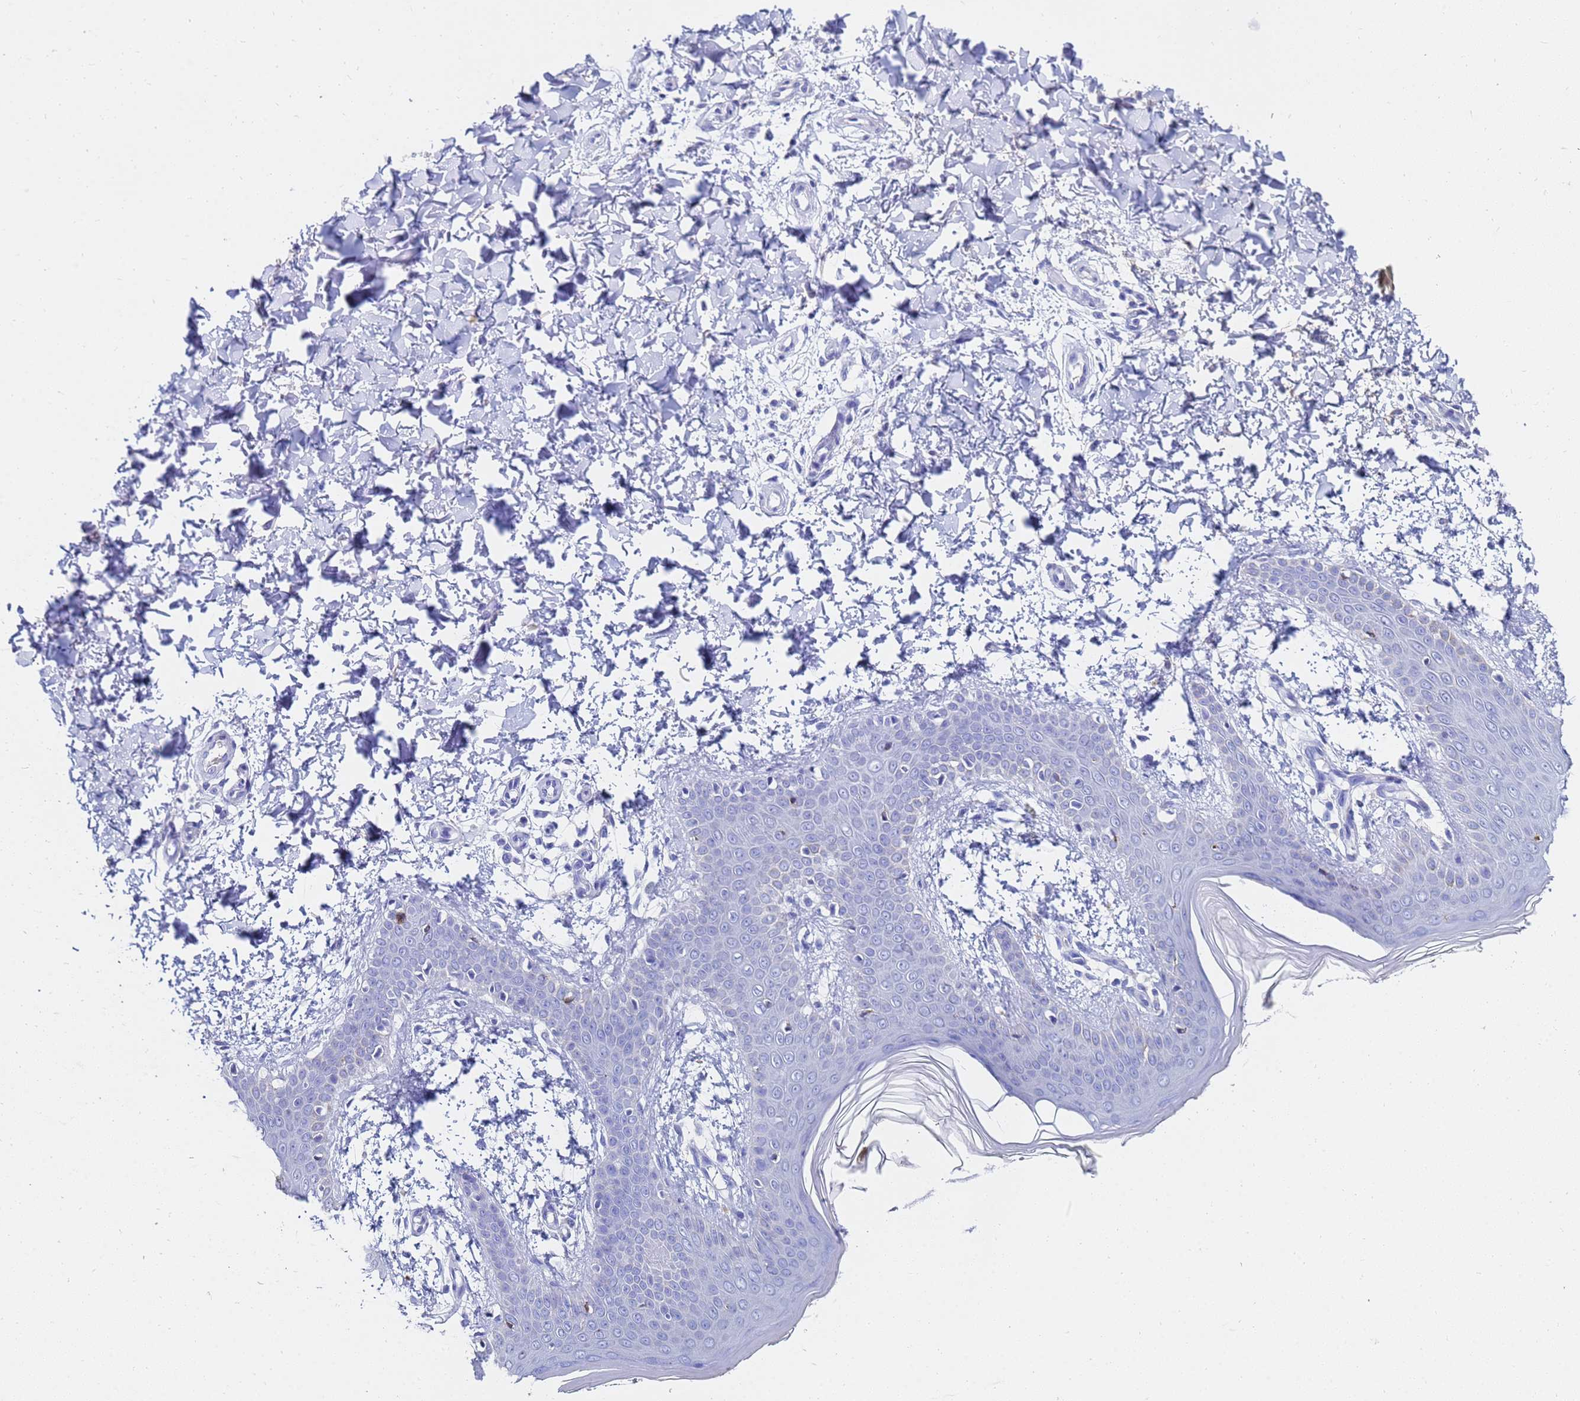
{"staining": {"intensity": "negative", "quantity": "none", "location": "none"}, "tissue": "skin", "cell_type": "Fibroblasts", "image_type": "normal", "snomed": [{"axis": "morphology", "description": "Normal tissue, NOS"}, {"axis": "topography", "description": "Skin"}], "caption": "An immunohistochemistry (IHC) photomicrograph of unremarkable skin is shown. There is no staining in fibroblasts of skin. Nuclei are stained in blue.", "gene": "C2orf72", "patient": {"sex": "male", "age": 36}}